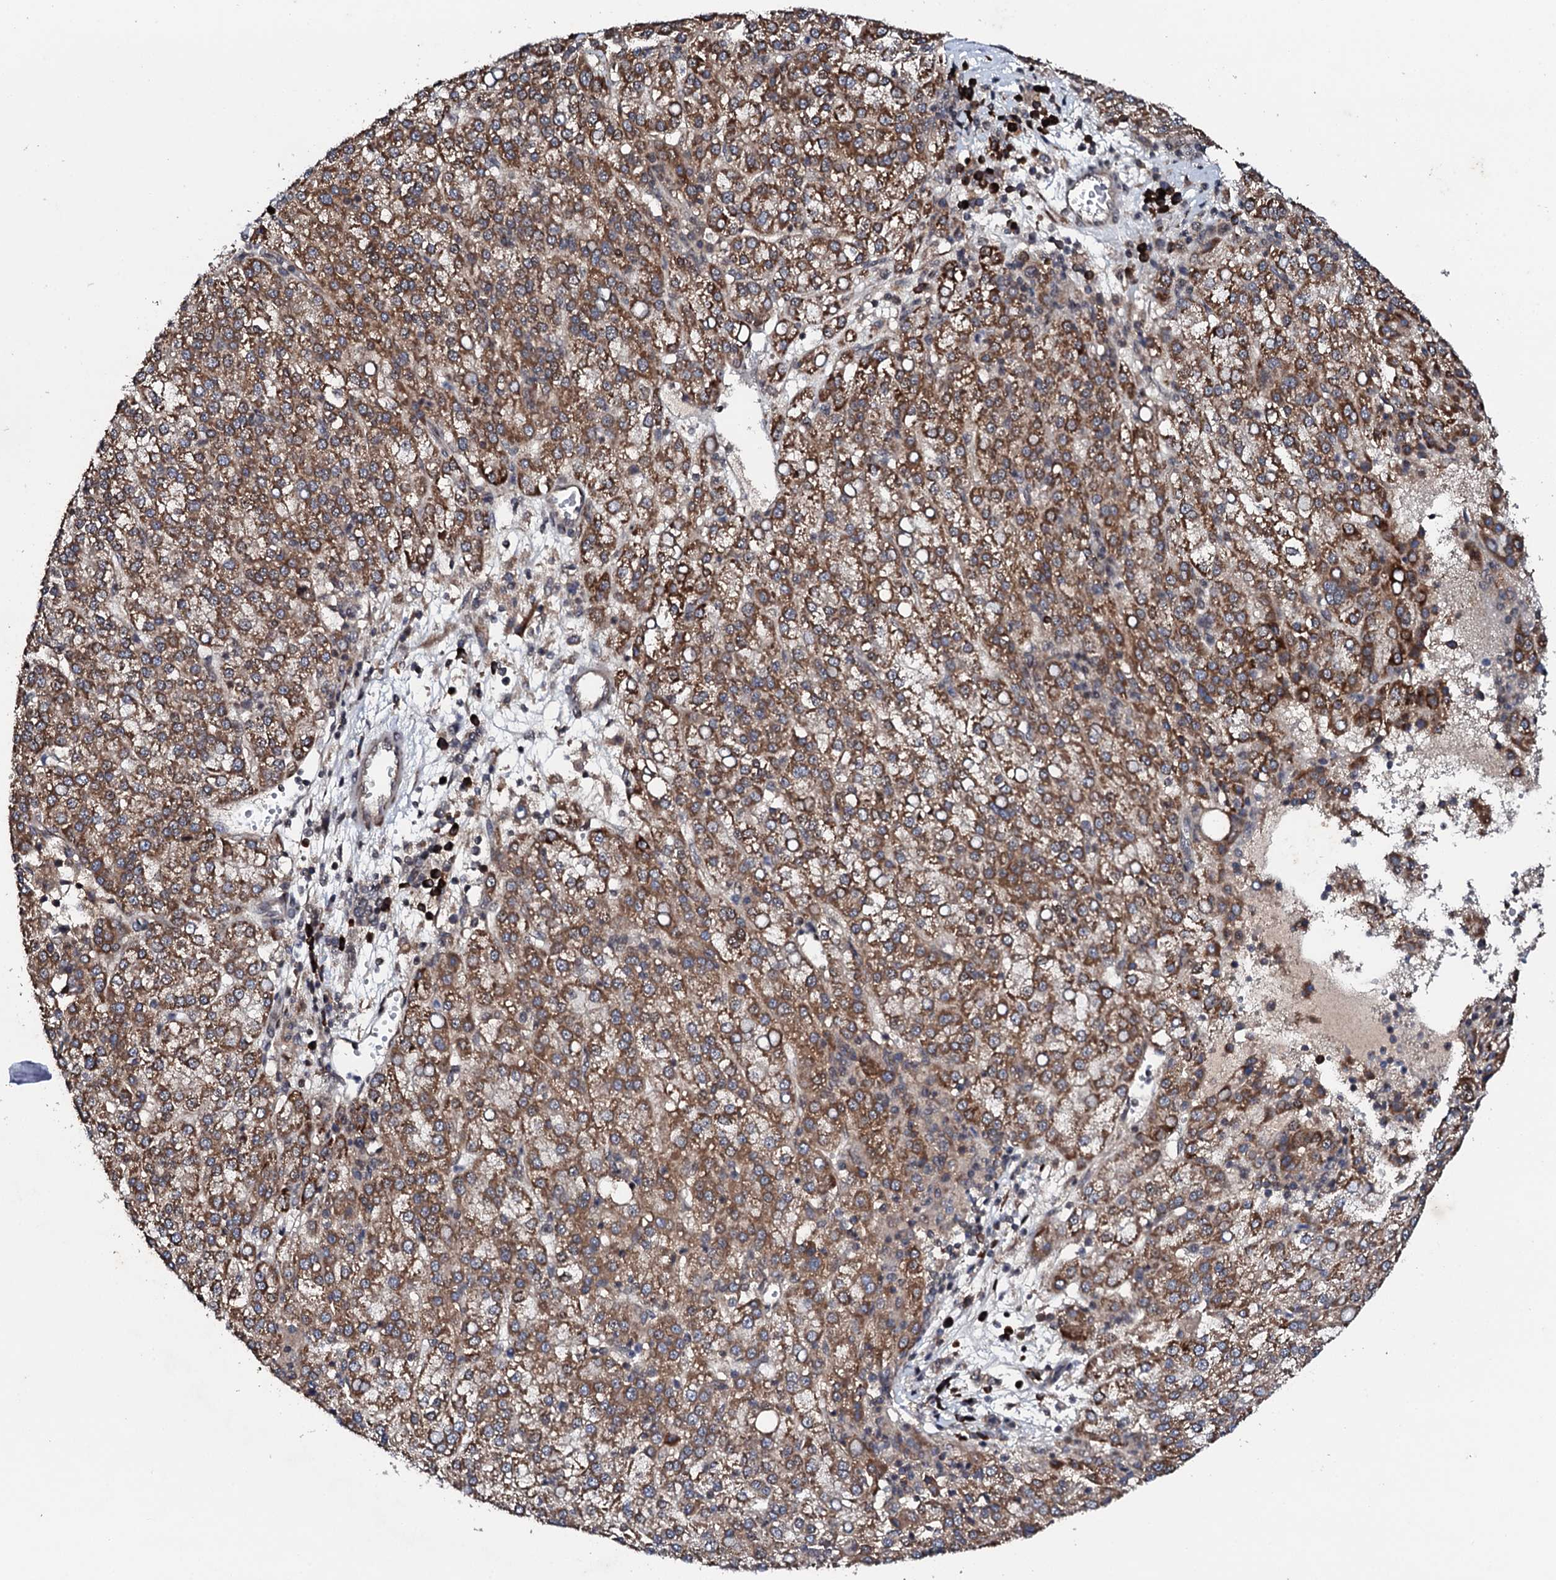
{"staining": {"intensity": "moderate", "quantity": ">75%", "location": "cytoplasmic/membranous"}, "tissue": "liver cancer", "cell_type": "Tumor cells", "image_type": "cancer", "snomed": [{"axis": "morphology", "description": "Carcinoma, Hepatocellular, NOS"}, {"axis": "topography", "description": "Liver"}], "caption": "A high-resolution histopathology image shows immunohistochemistry (IHC) staining of liver cancer, which demonstrates moderate cytoplasmic/membranous staining in approximately >75% of tumor cells.", "gene": "FAM111A", "patient": {"sex": "female", "age": 58}}